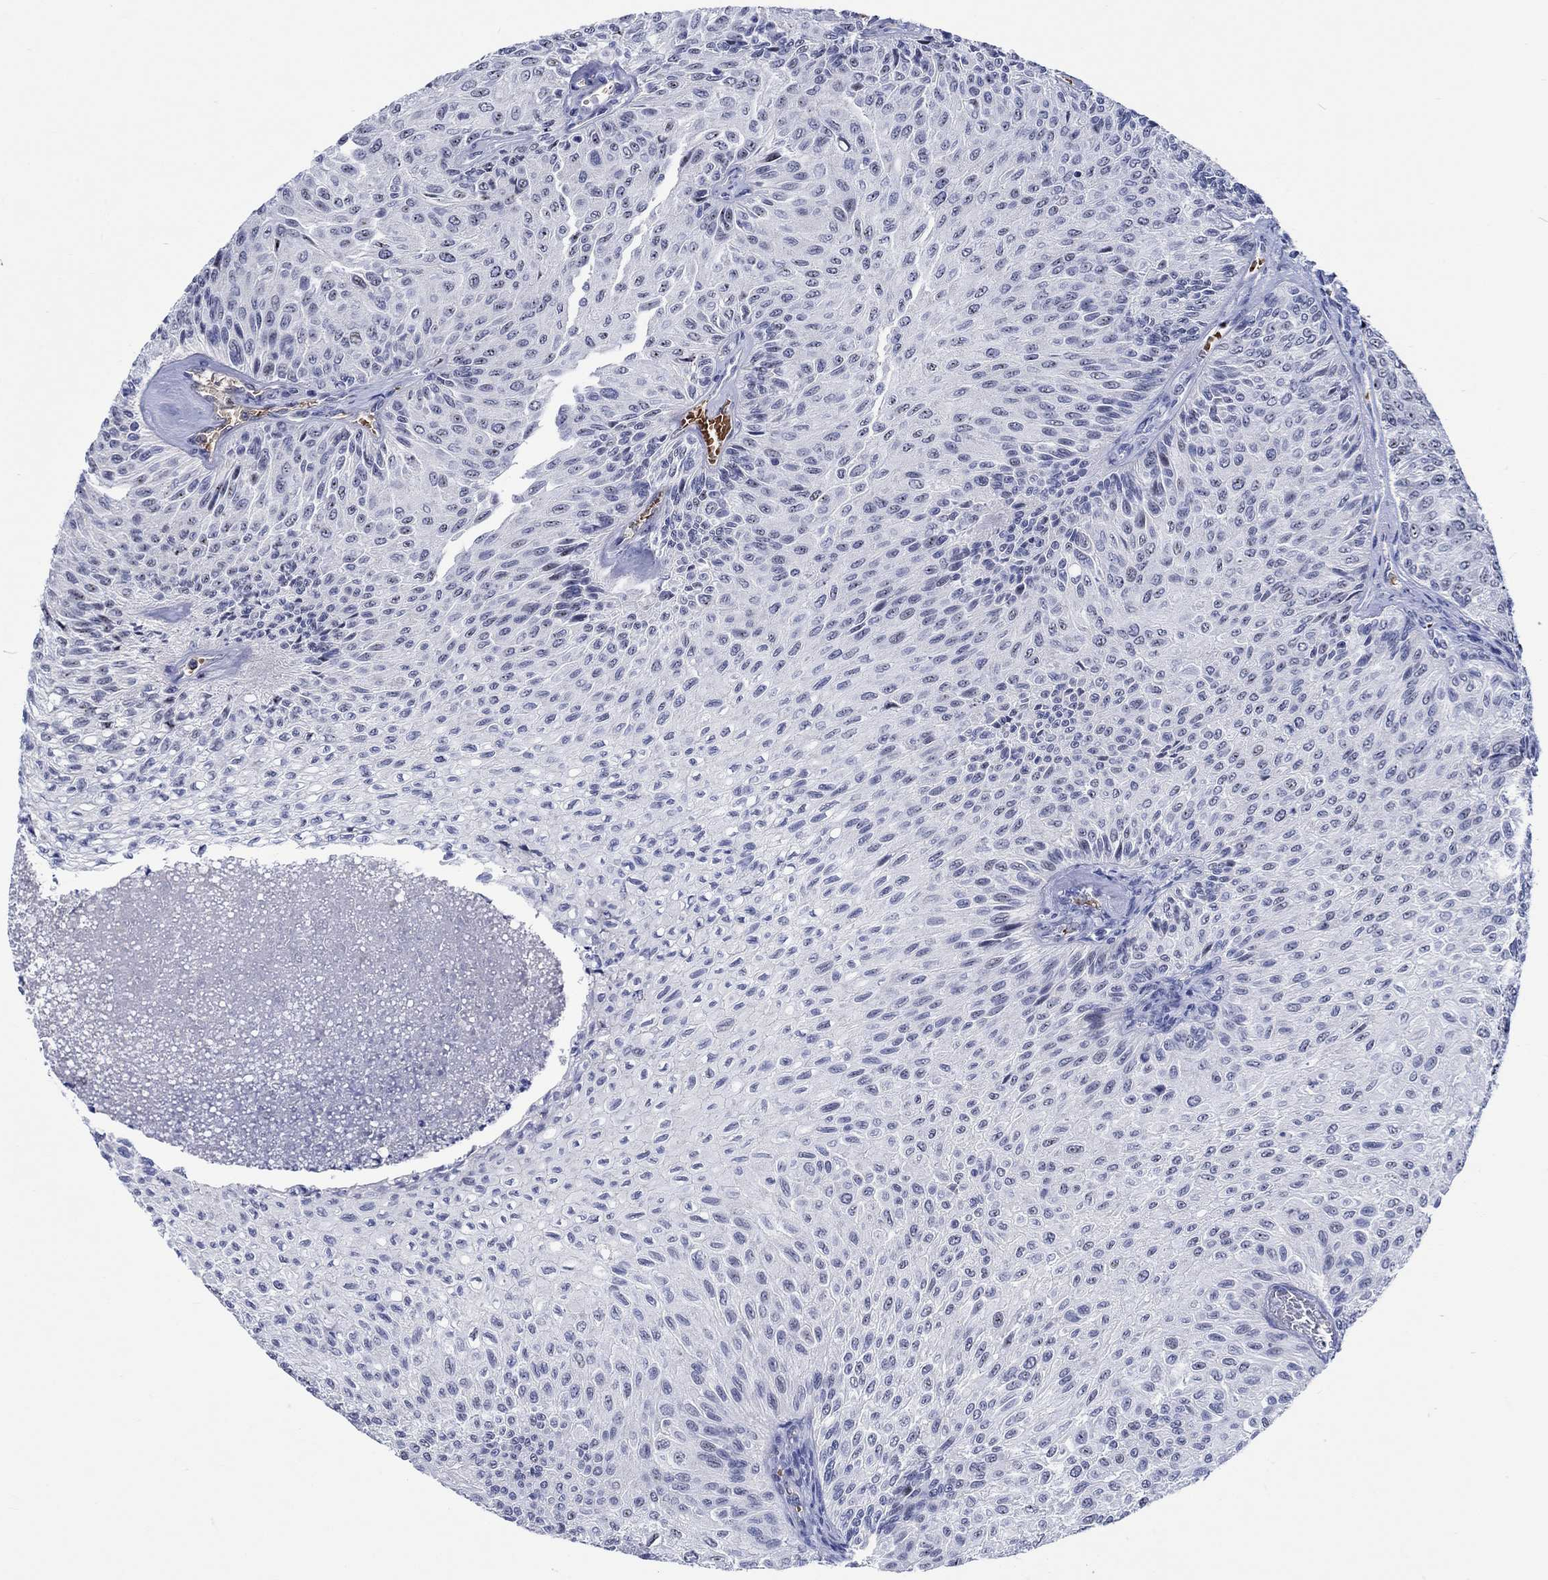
{"staining": {"intensity": "negative", "quantity": "none", "location": "none"}, "tissue": "urothelial cancer", "cell_type": "Tumor cells", "image_type": "cancer", "snomed": [{"axis": "morphology", "description": "Urothelial carcinoma, Low grade"}, {"axis": "topography", "description": "Urinary bladder"}], "caption": "Immunohistochemical staining of low-grade urothelial carcinoma shows no significant expression in tumor cells.", "gene": "ZNF446", "patient": {"sex": "male", "age": 78}}